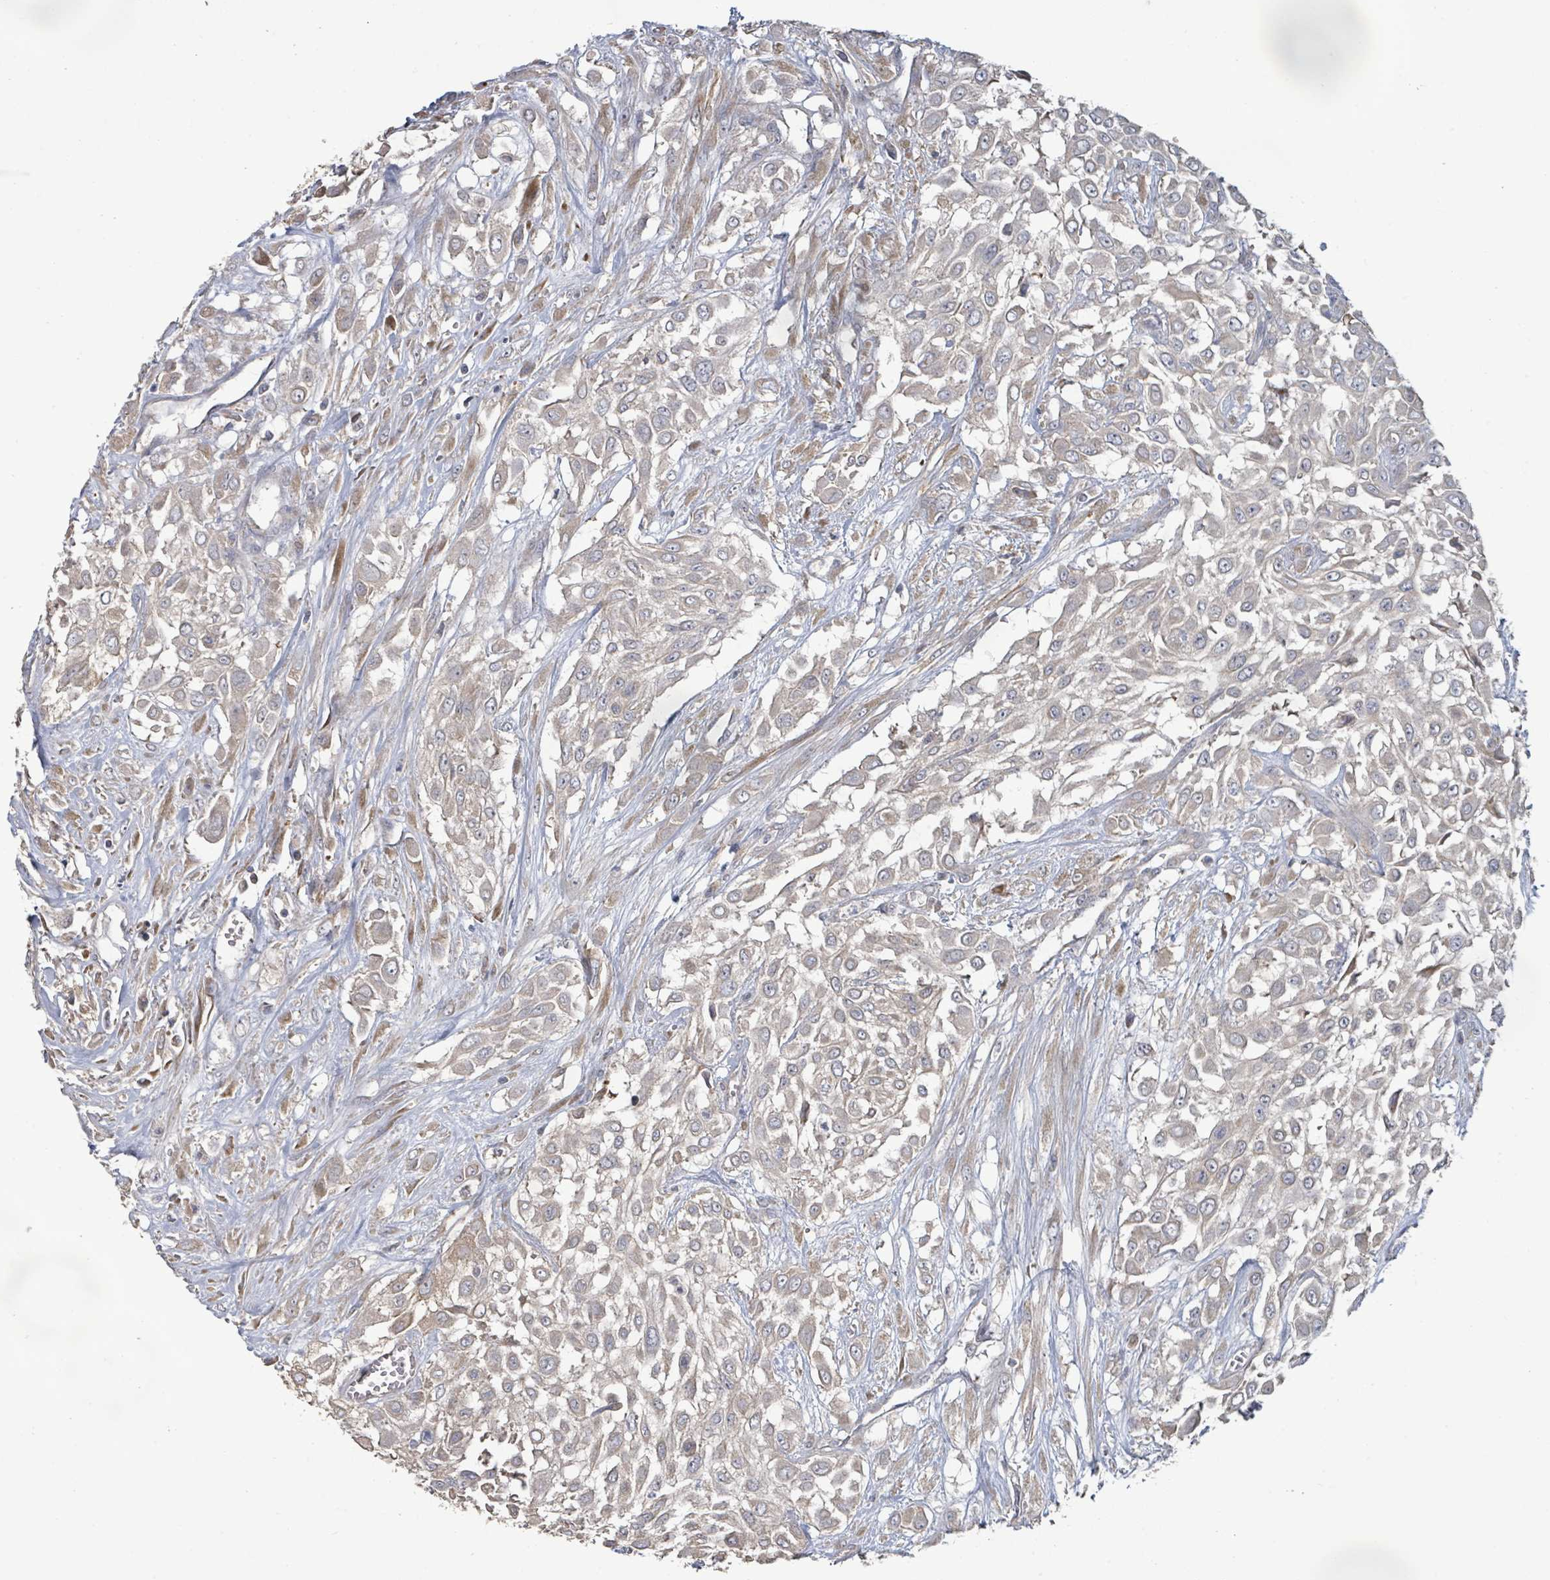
{"staining": {"intensity": "weak", "quantity": "<25%", "location": "cytoplasmic/membranous"}, "tissue": "urothelial cancer", "cell_type": "Tumor cells", "image_type": "cancer", "snomed": [{"axis": "morphology", "description": "Urothelial carcinoma, High grade"}, {"axis": "topography", "description": "Urinary bladder"}], "caption": "A micrograph of human high-grade urothelial carcinoma is negative for staining in tumor cells.", "gene": "KCNS2", "patient": {"sex": "male", "age": 57}}